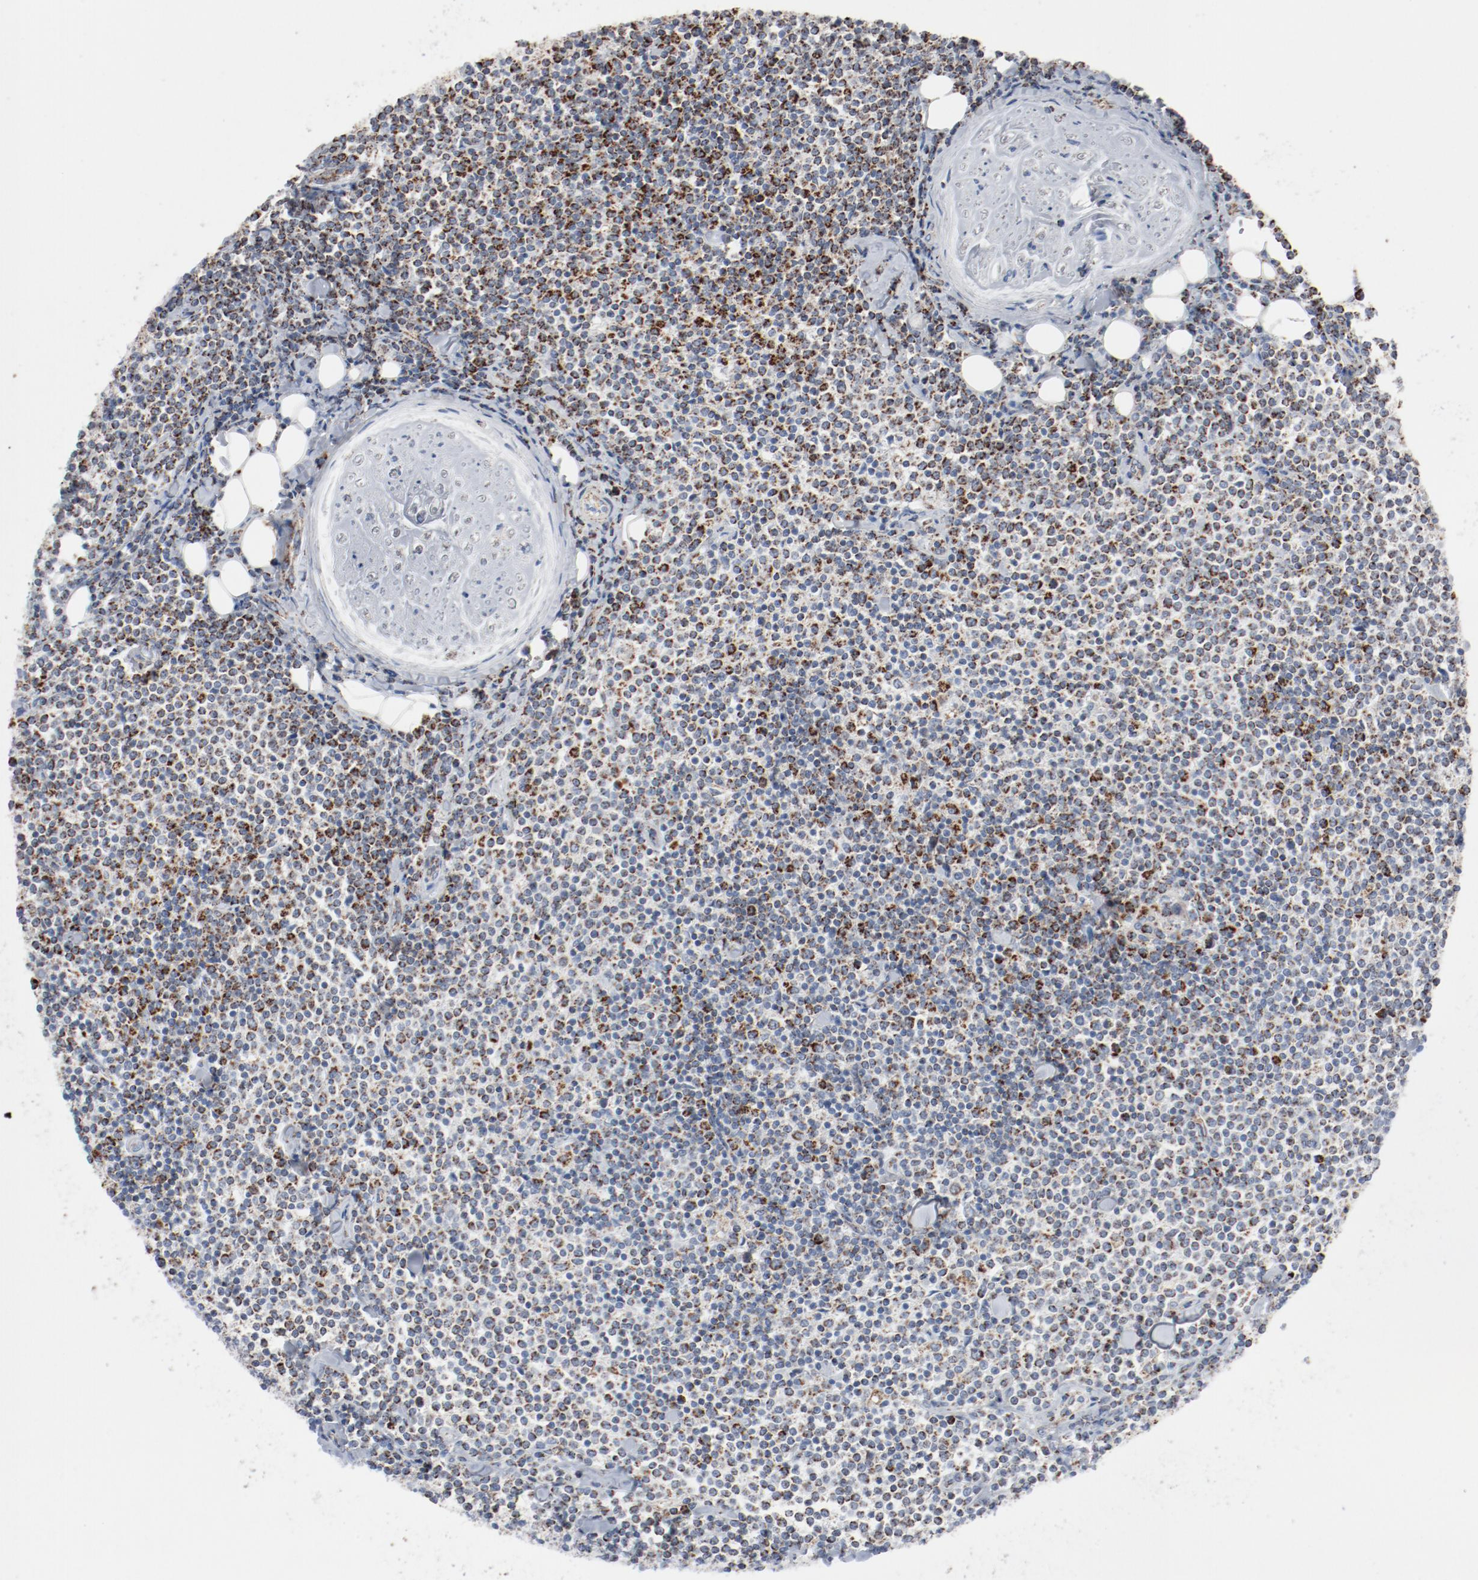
{"staining": {"intensity": "moderate", "quantity": "25%-75%", "location": "cytoplasmic/membranous"}, "tissue": "lymphoma", "cell_type": "Tumor cells", "image_type": "cancer", "snomed": [{"axis": "morphology", "description": "Malignant lymphoma, non-Hodgkin's type, Low grade"}, {"axis": "topography", "description": "Soft tissue"}], "caption": "Immunohistochemical staining of lymphoma displays medium levels of moderate cytoplasmic/membranous protein positivity in about 25%-75% of tumor cells.", "gene": "NDUFB8", "patient": {"sex": "male", "age": 92}}